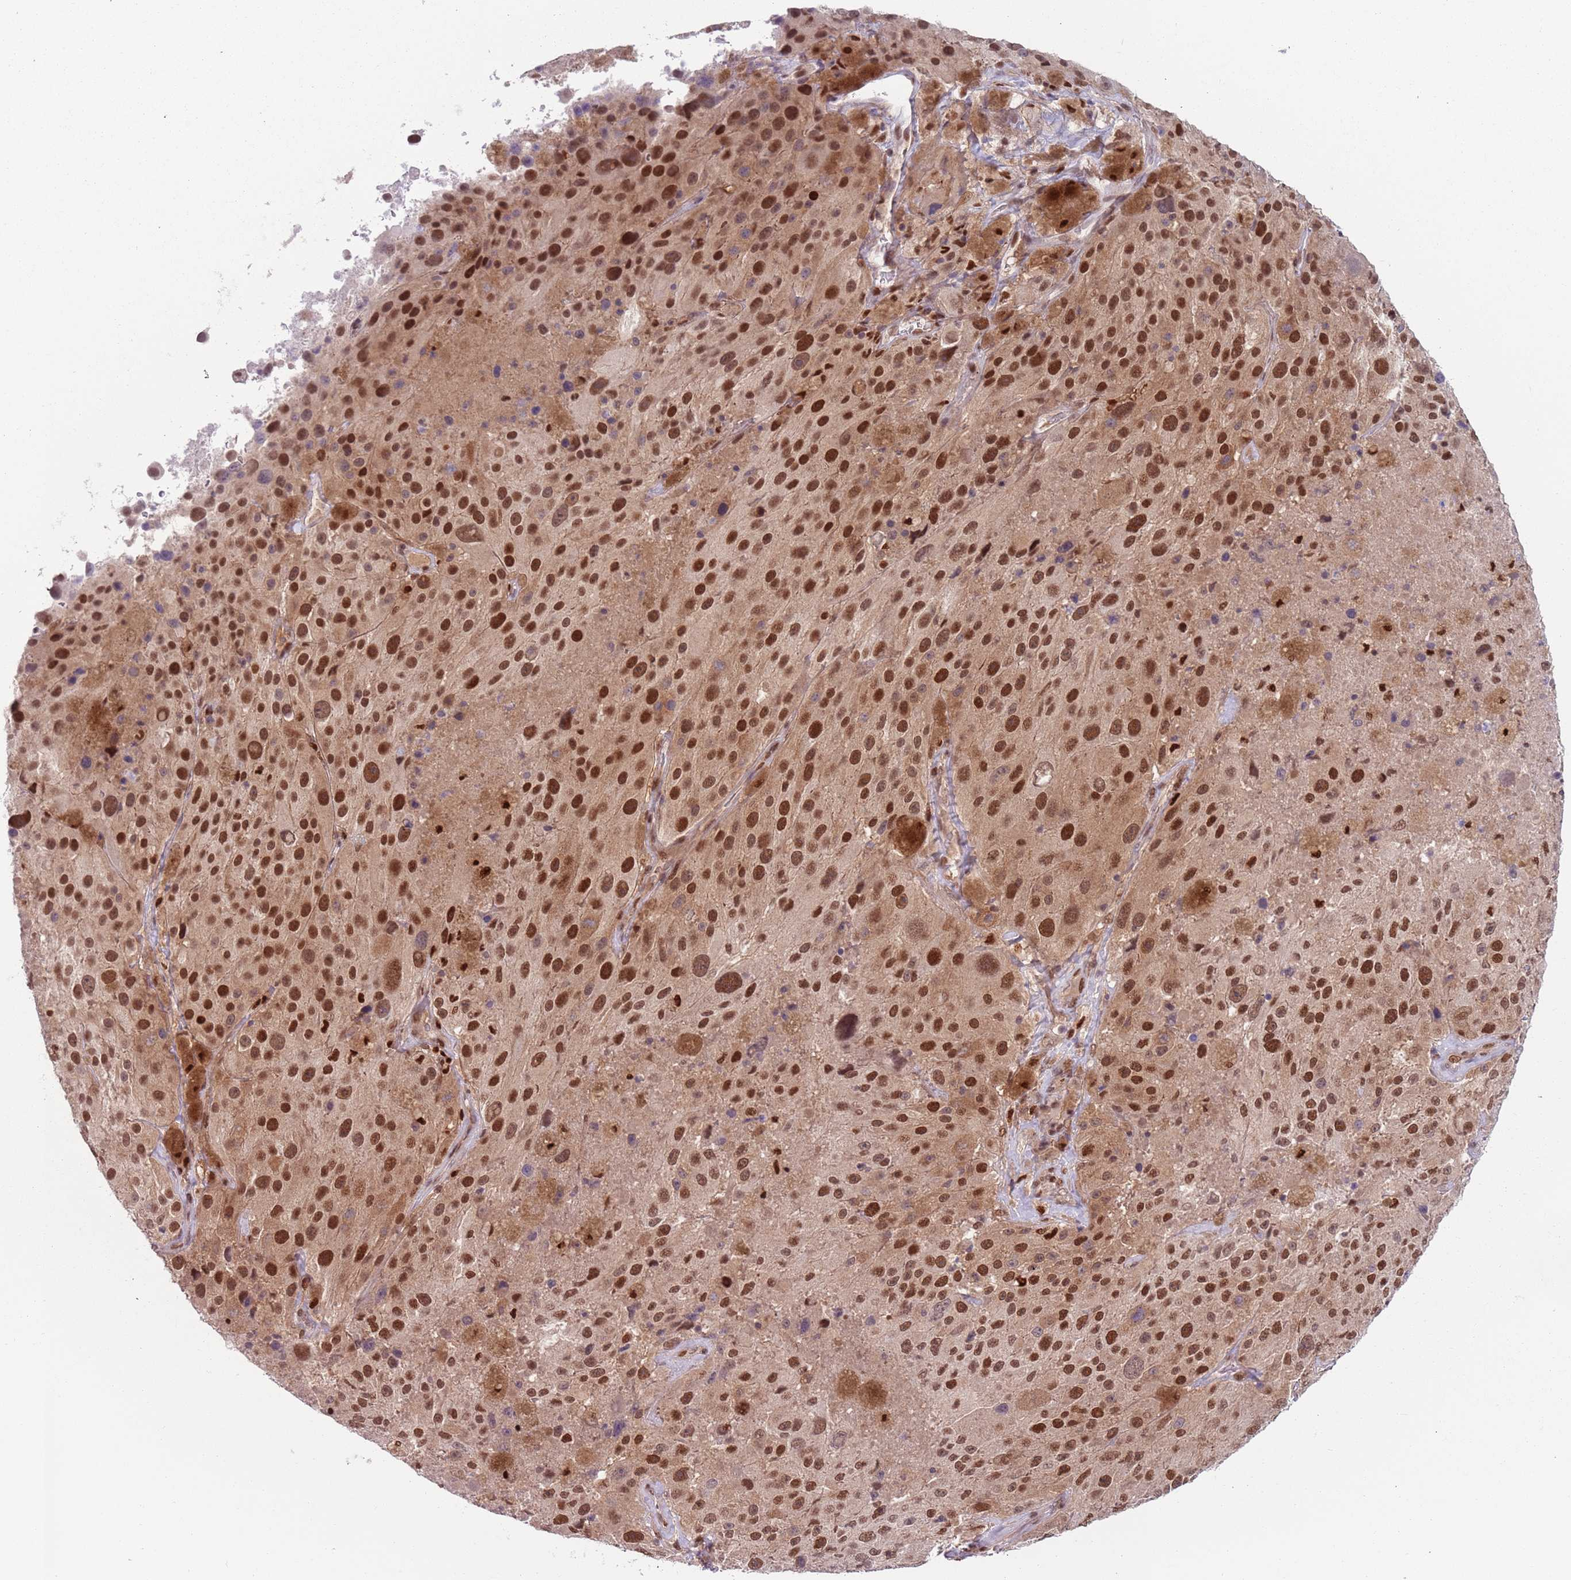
{"staining": {"intensity": "strong", "quantity": ">75%", "location": "nuclear"}, "tissue": "melanoma", "cell_type": "Tumor cells", "image_type": "cancer", "snomed": [{"axis": "morphology", "description": "Malignant melanoma, Metastatic site"}, {"axis": "topography", "description": "Lymph node"}], "caption": "Immunohistochemistry histopathology image of human melanoma stained for a protein (brown), which displays high levels of strong nuclear positivity in approximately >75% of tumor cells.", "gene": "RMND5B", "patient": {"sex": "male", "age": 62}}